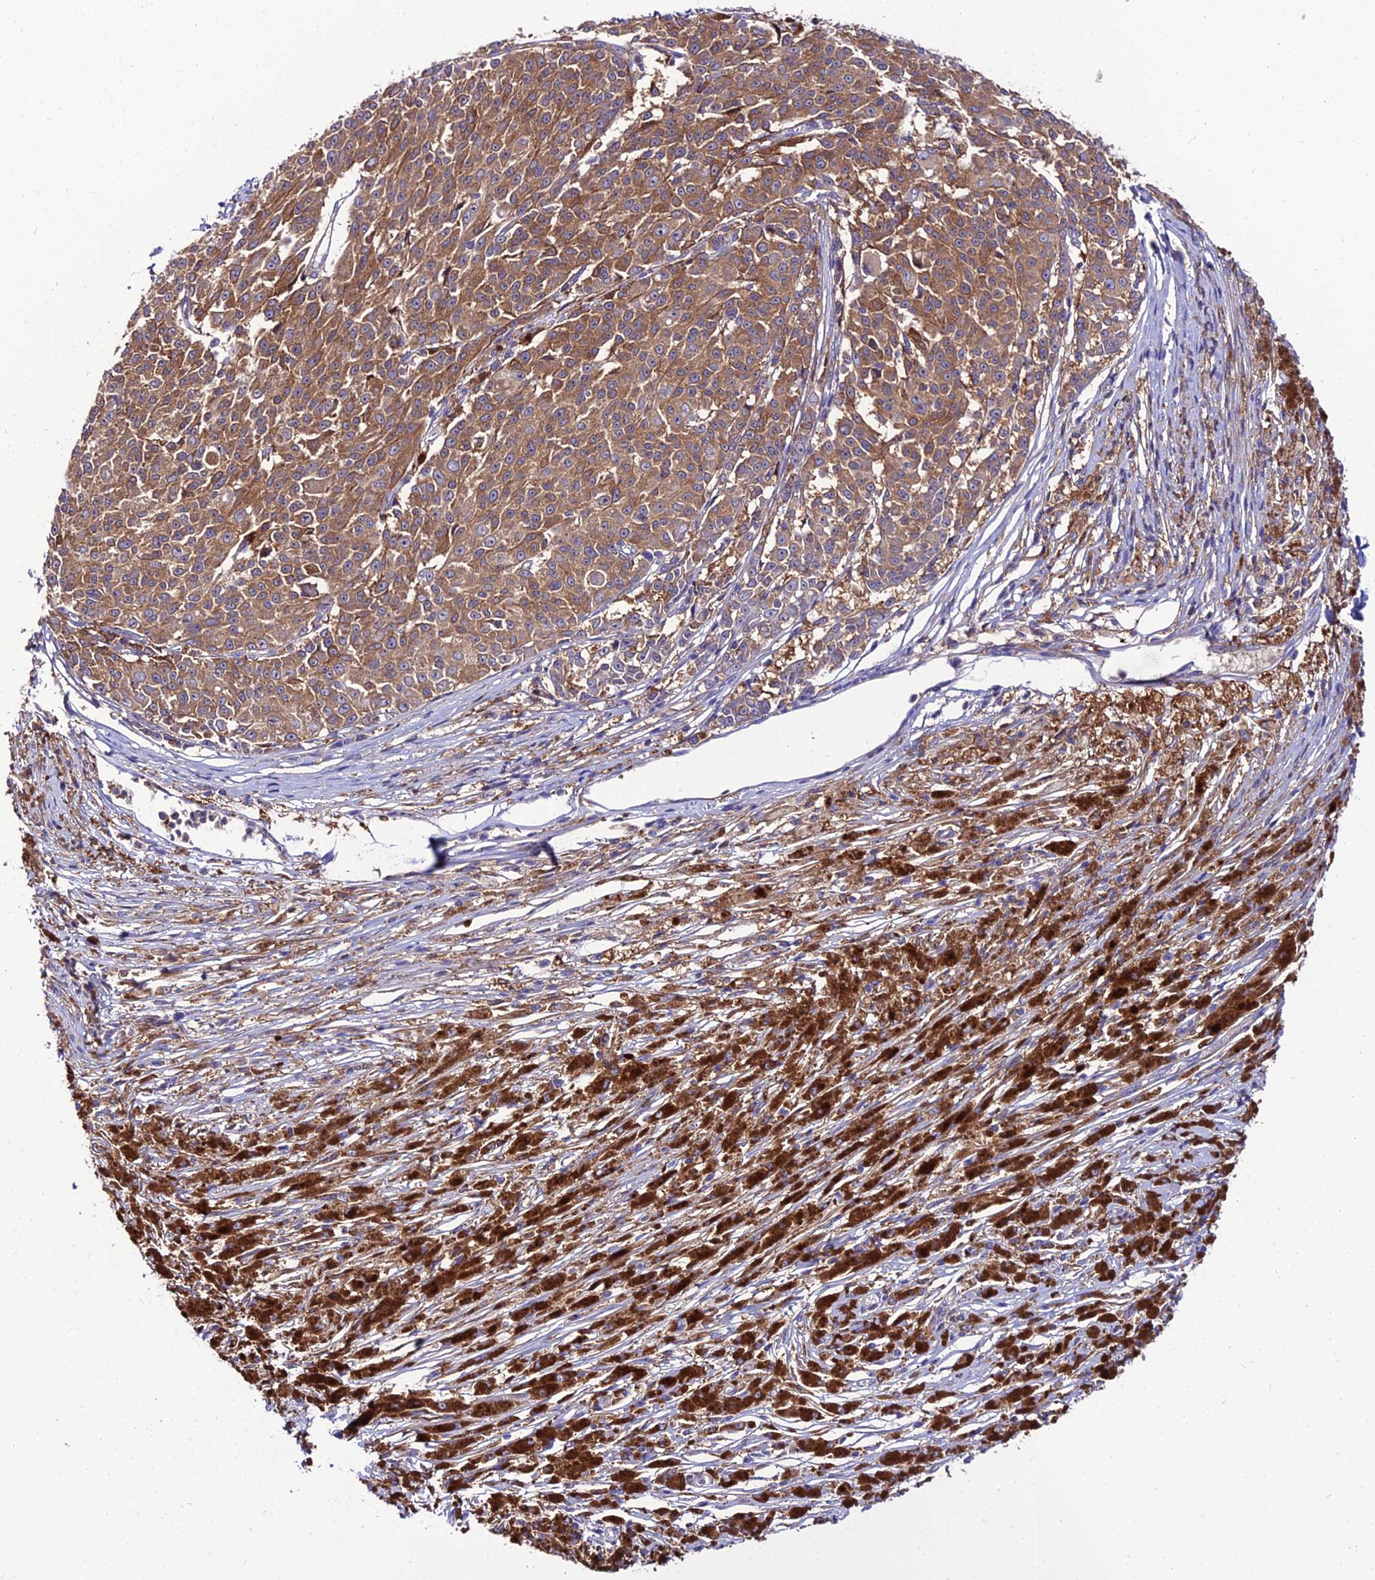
{"staining": {"intensity": "moderate", "quantity": ">75%", "location": "cytoplasmic/membranous"}, "tissue": "melanoma", "cell_type": "Tumor cells", "image_type": "cancer", "snomed": [{"axis": "morphology", "description": "Malignant melanoma, NOS"}, {"axis": "topography", "description": "Skin"}], "caption": "Protein expression analysis of melanoma reveals moderate cytoplasmic/membranous positivity in about >75% of tumor cells. (DAB IHC, brown staining for protein, blue staining for nuclei).", "gene": "C2orf69", "patient": {"sex": "female", "age": 52}}